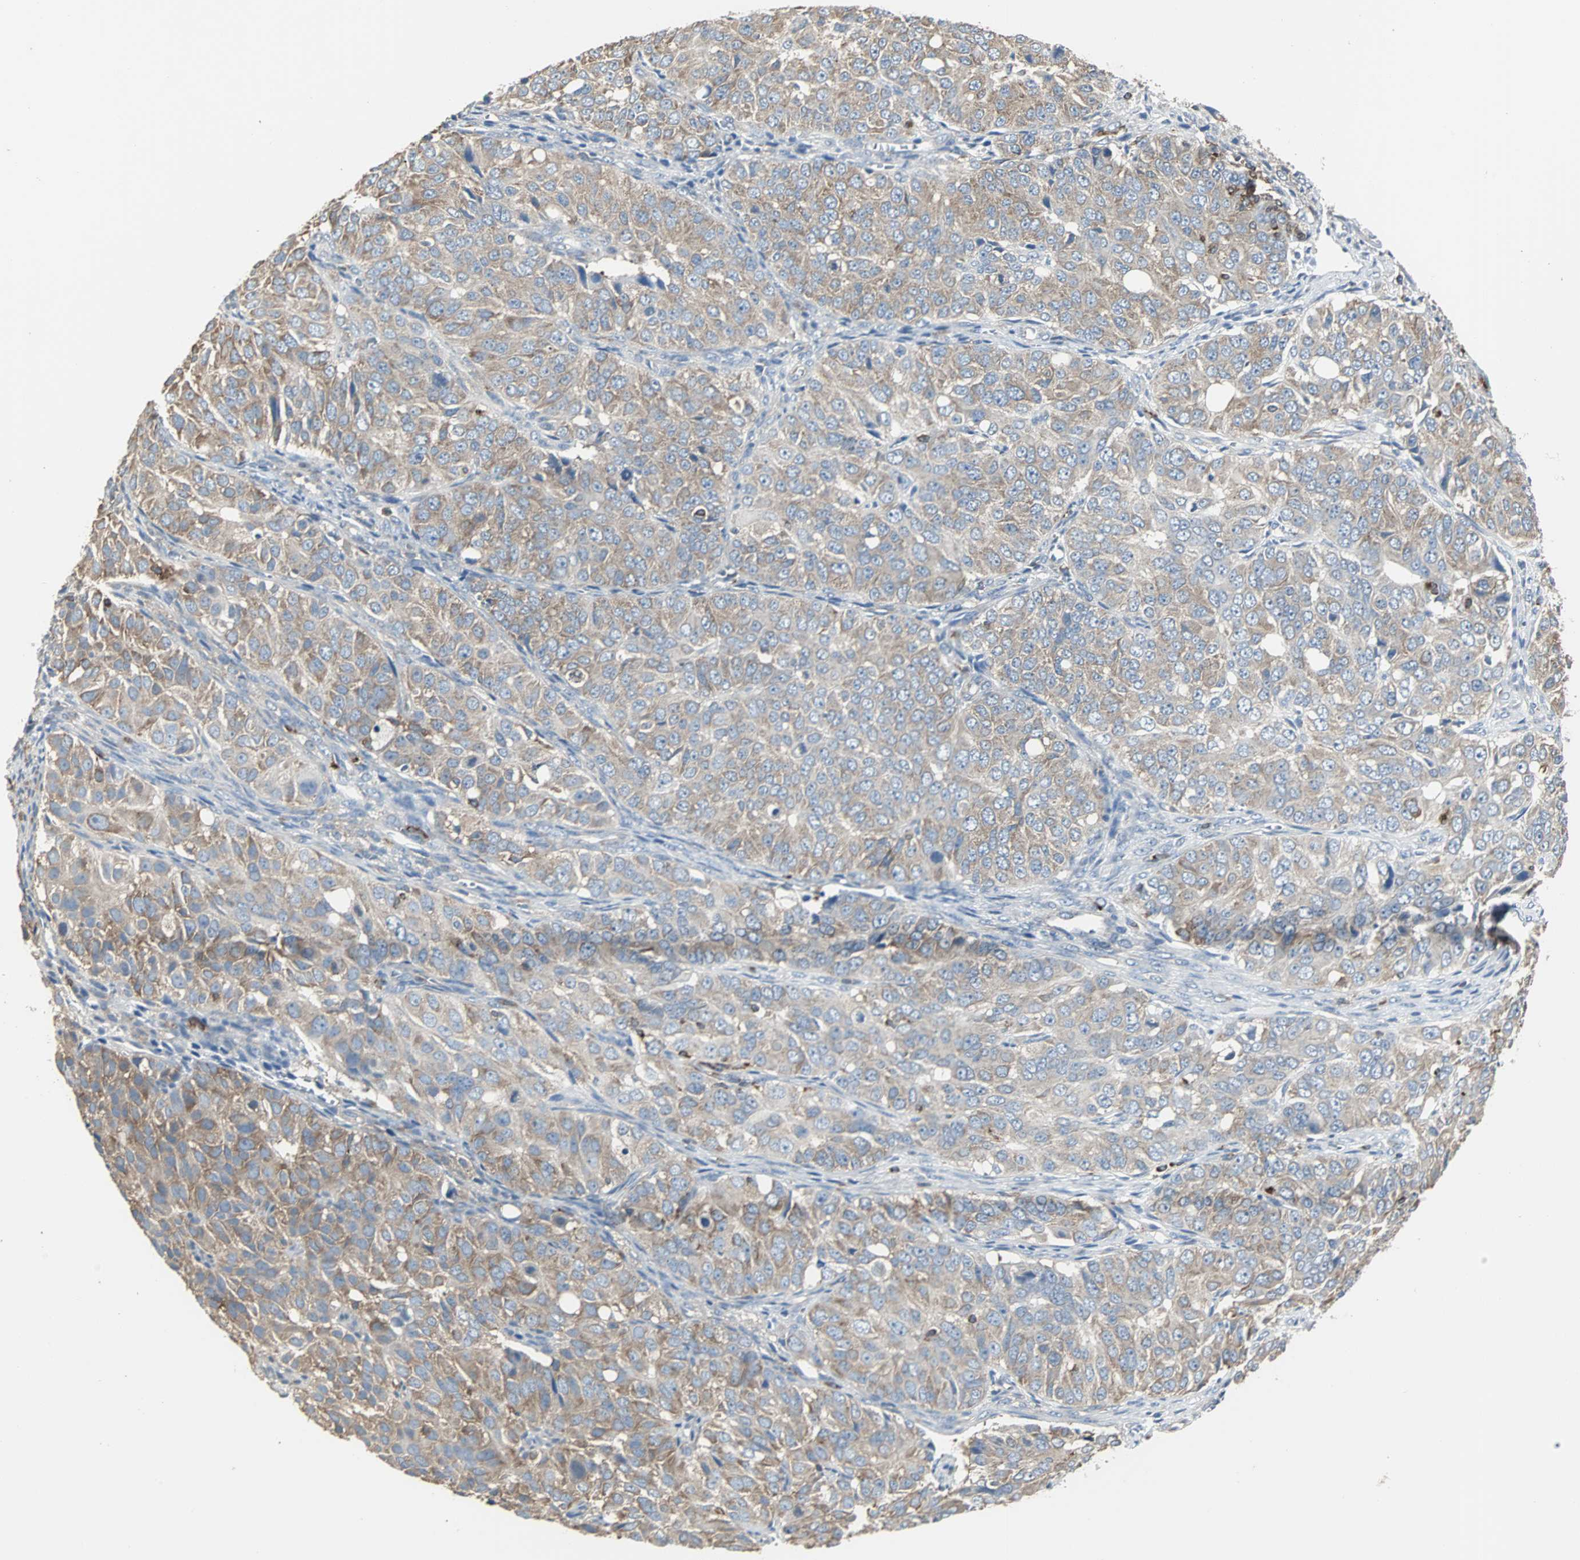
{"staining": {"intensity": "moderate", "quantity": ">75%", "location": "cytoplasmic/membranous"}, "tissue": "ovarian cancer", "cell_type": "Tumor cells", "image_type": "cancer", "snomed": [{"axis": "morphology", "description": "Carcinoma, endometroid"}, {"axis": "topography", "description": "Ovary"}], "caption": "DAB immunohistochemical staining of human ovarian cancer (endometroid carcinoma) demonstrates moderate cytoplasmic/membranous protein expression in about >75% of tumor cells. Nuclei are stained in blue.", "gene": "LRRFIP1", "patient": {"sex": "female", "age": 51}}